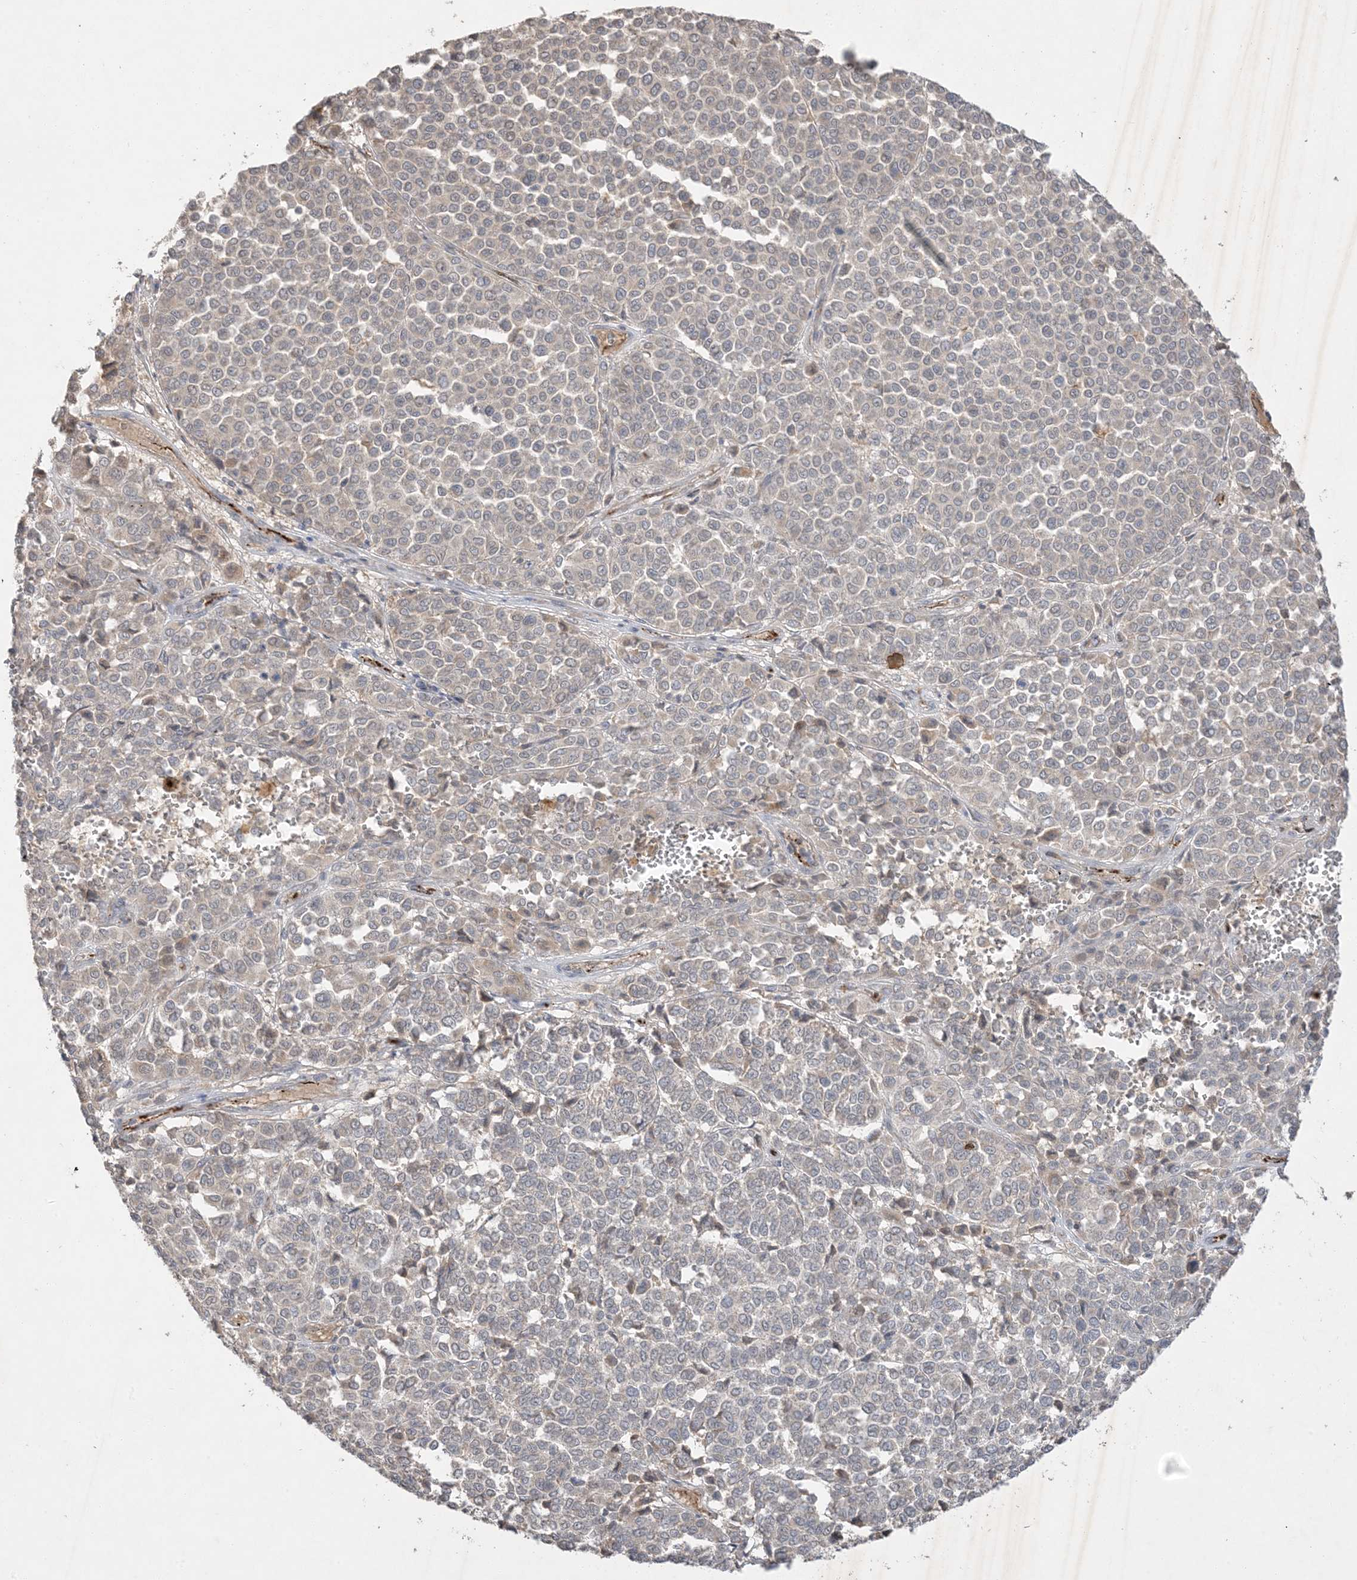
{"staining": {"intensity": "negative", "quantity": "none", "location": "none"}, "tissue": "melanoma", "cell_type": "Tumor cells", "image_type": "cancer", "snomed": [{"axis": "morphology", "description": "Malignant melanoma, Metastatic site"}, {"axis": "topography", "description": "Pancreas"}], "caption": "A photomicrograph of human malignant melanoma (metastatic site) is negative for staining in tumor cells.", "gene": "PRSS36", "patient": {"sex": "female", "age": 30}}